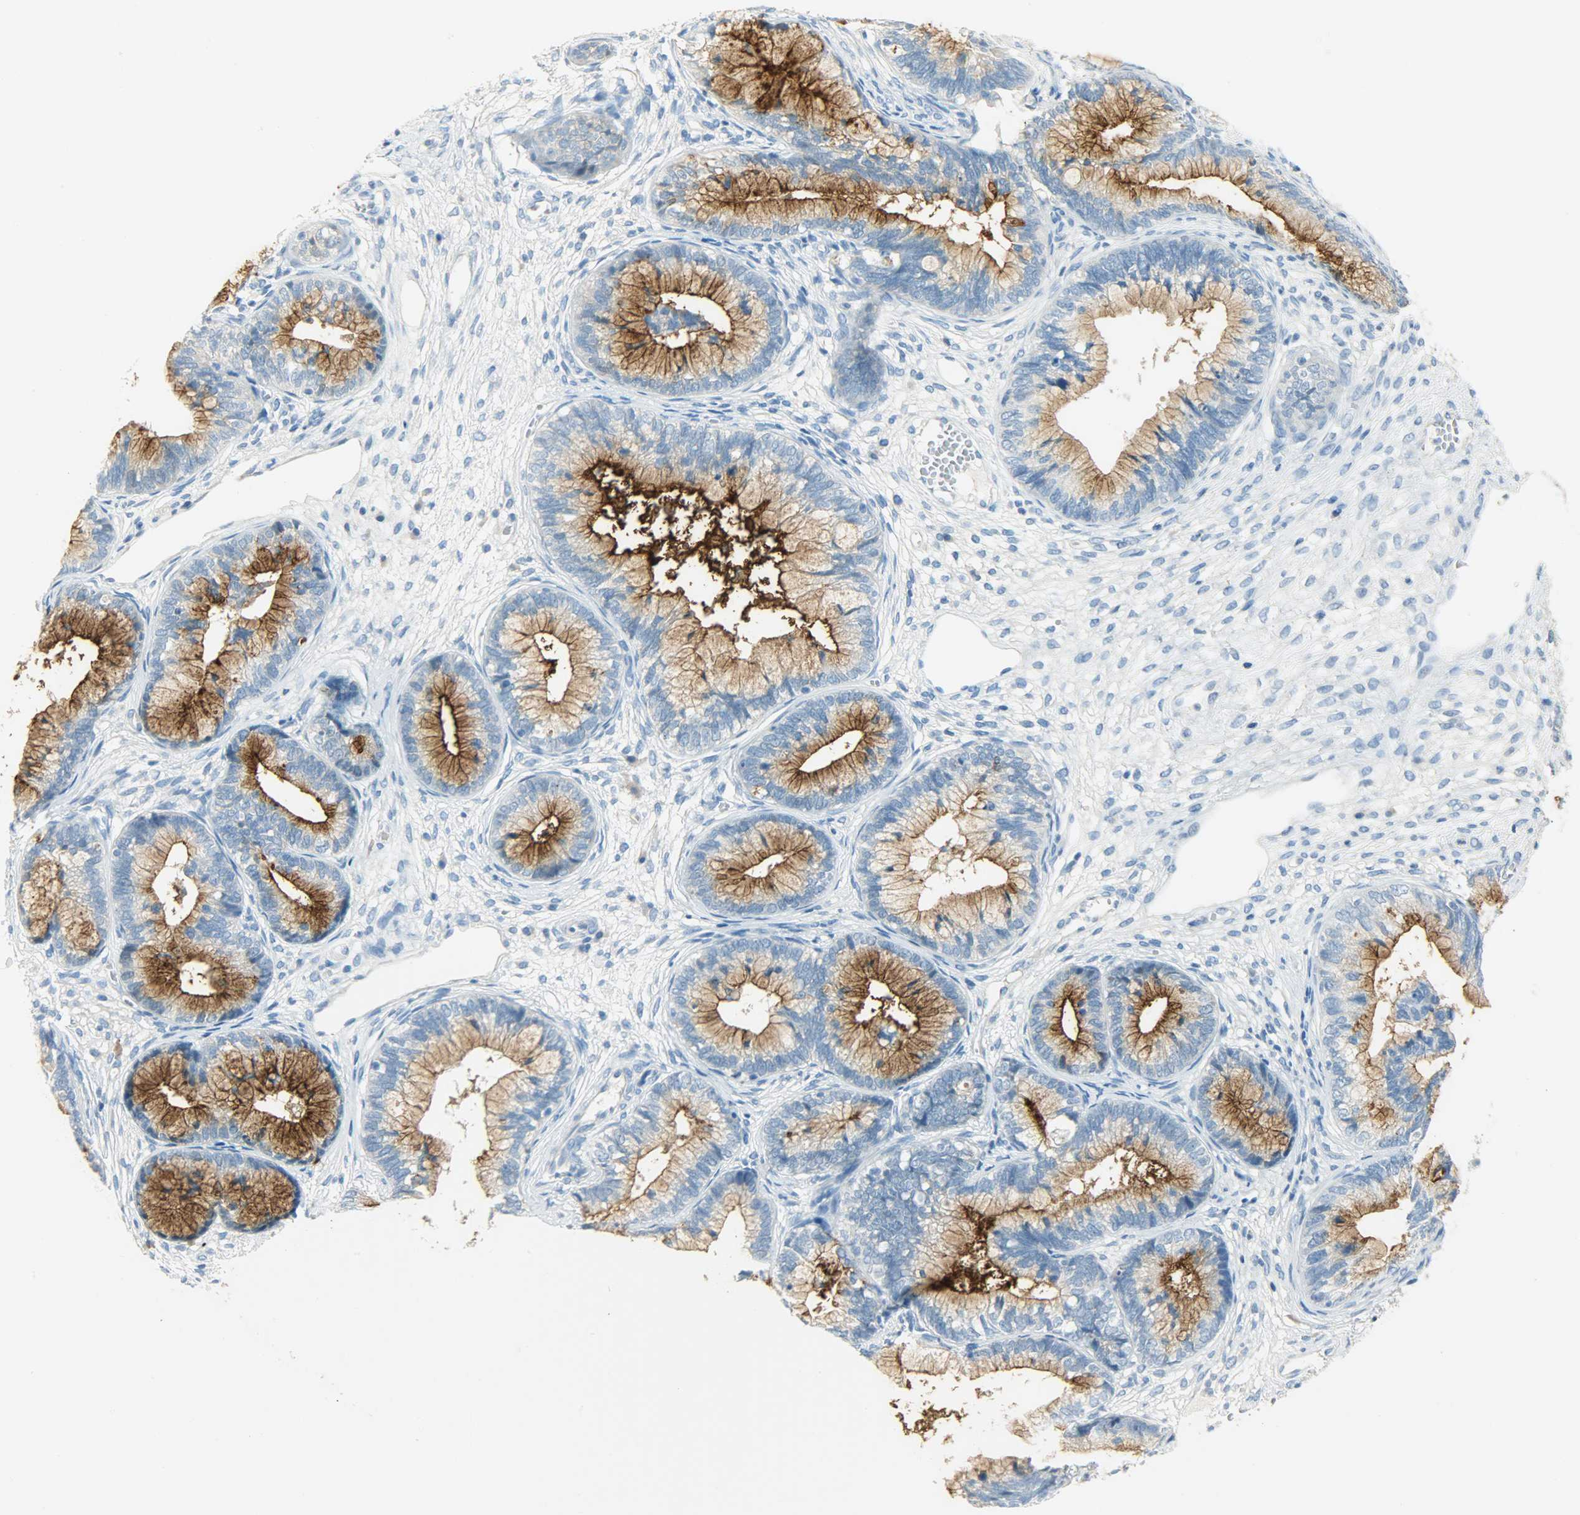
{"staining": {"intensity": "strong", "quantity": ">75%", "location": "cytoplasmic/membranous"}, "tissue": "cervical cancer", "cell_type": "Tumor cells", "image_type": "cancer", "snomed": [{"axis": "morphology", "description": "Adenocarcinoma, NOS"}, {"axis": "topography", "description": "Cervix"}], "caption": "Strong cytoplasmic/membranous protein staining is identified in about >75% of tumor cells in cervical adenocarcinoma. The staining was performed using DAB (3,3'-diaminobenzidine) to visualize the protein expression in brown, while the nuclei were stained in blue with hematoxylin (Magnification: 20x).", "gene": "PROM1", "patient": {"sex": "female", "age": 44}}